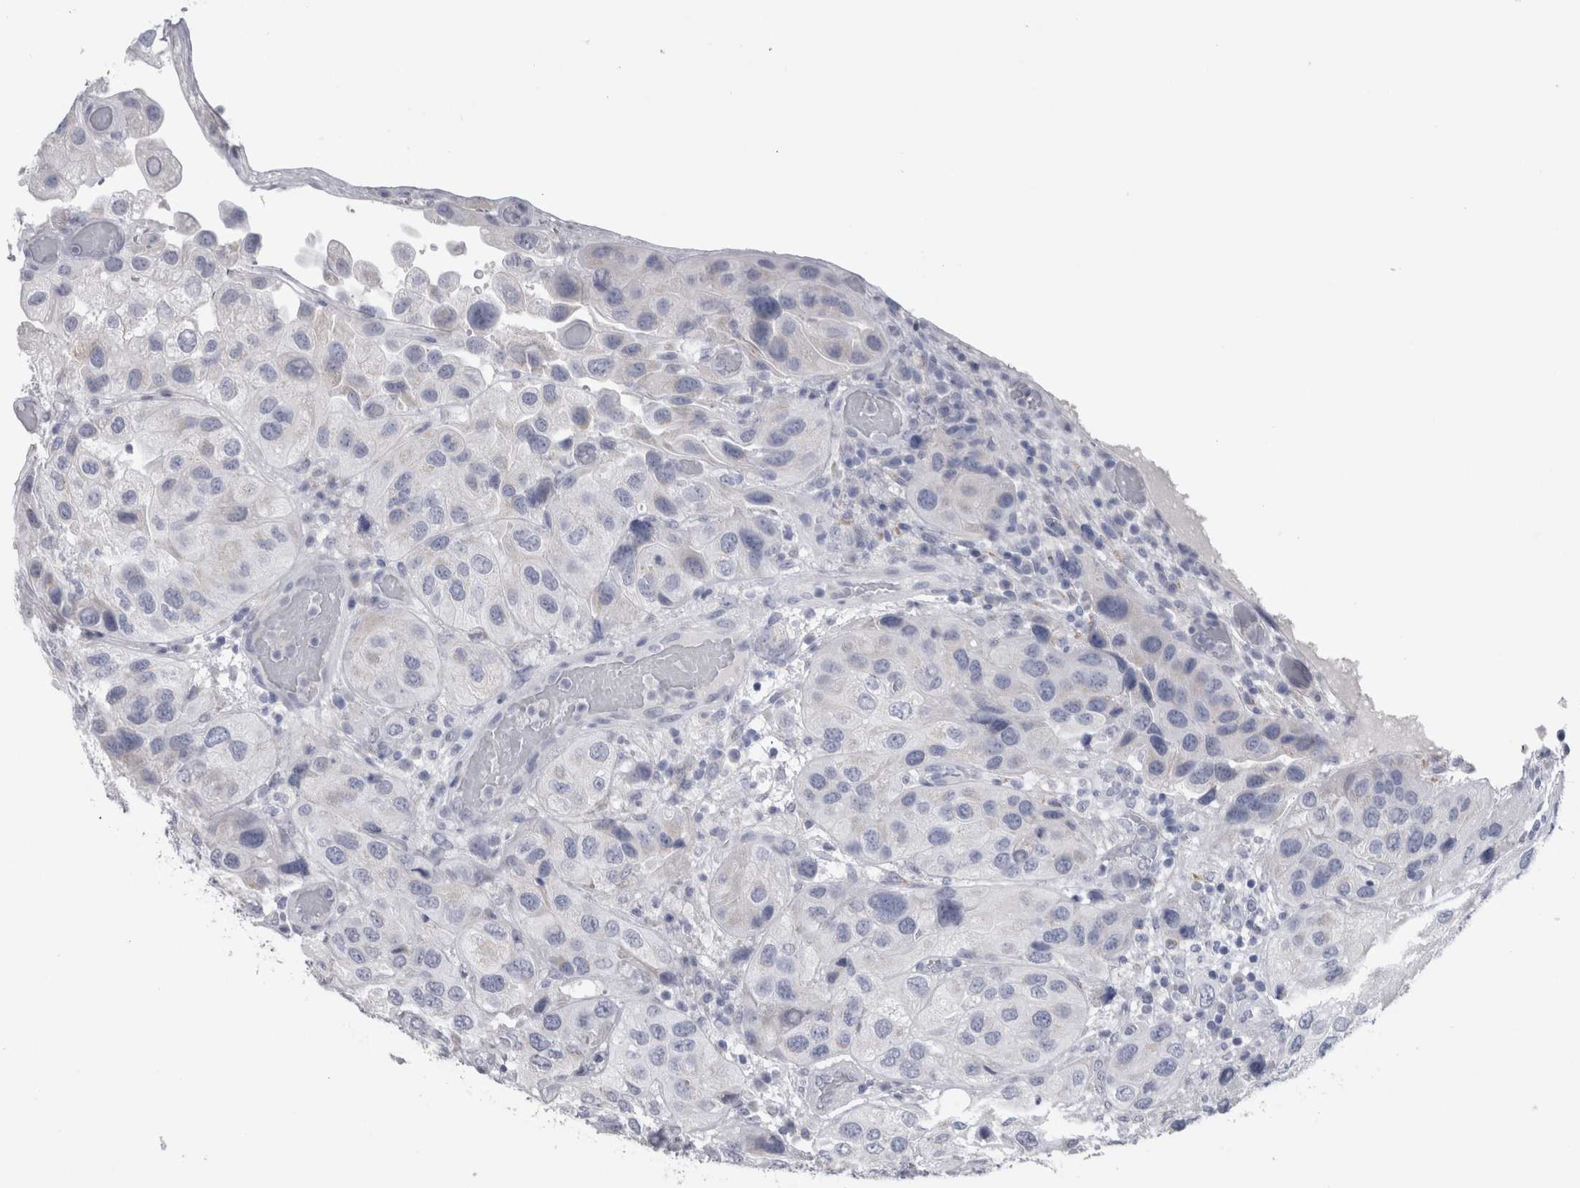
{"staining": {"intensity": "negative", "quantity": "none", "location": "none"}, "tissue": "urothelial cancer", "cell_type": "Tumor cells", "image_type": "cancer", "snomed": [{"axis": "morphology", "description": "Urothelial carcinoma, High grade"}, {"axis": "topography", "description": "Urinary bladder"}], "caption": "This image is of high-grade urothelial carcinoma stained with IHC to label a protein in brown with the nuclei are counter-stained blue. There is no expression in tumor cells.", "gene": "MSMB", "patient": {"sex": "female", "age": 64}}